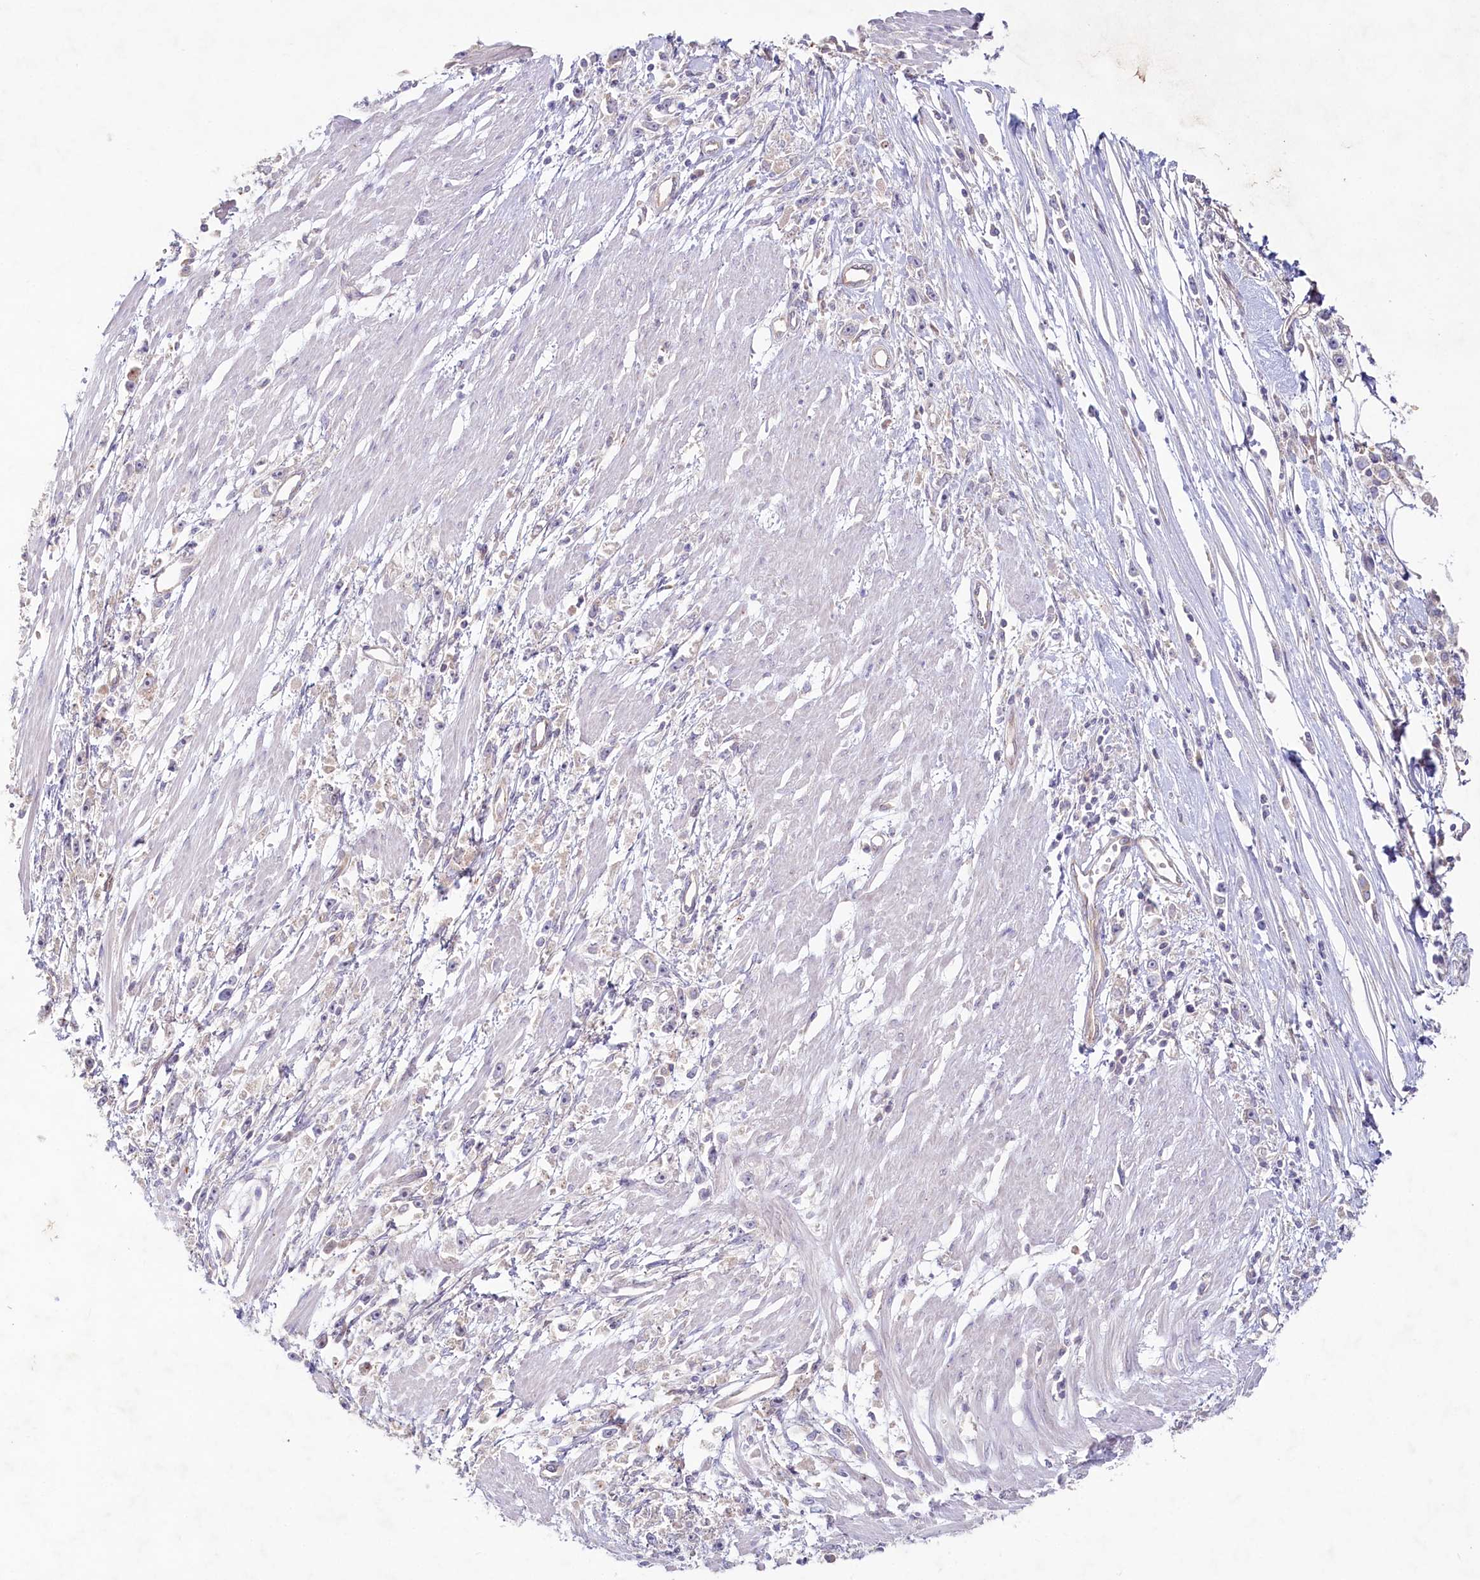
{"staining": {"intensity": "negative", "quantity": "none", "location": "none"}, "tissue": "stomach cancer", "cell_type": "Tumor cells", "image_type": "cancer", "snomed": [{"axis": "morphology", "description": "Adenocarcinoma, NOS"}, {"axis": "topography", "description": "Stomach"}], "caption": "An image of stomach cancer stained for a protein exhibits no brown staining in tumor cells. (DAB (3,3'-diaminobenzidine) immunohistochemistry (IHC) visualized using brightfield microscopy, high magnification).", "gene": "TNIP1", "patient": {"sex": "female", "age": 59}}